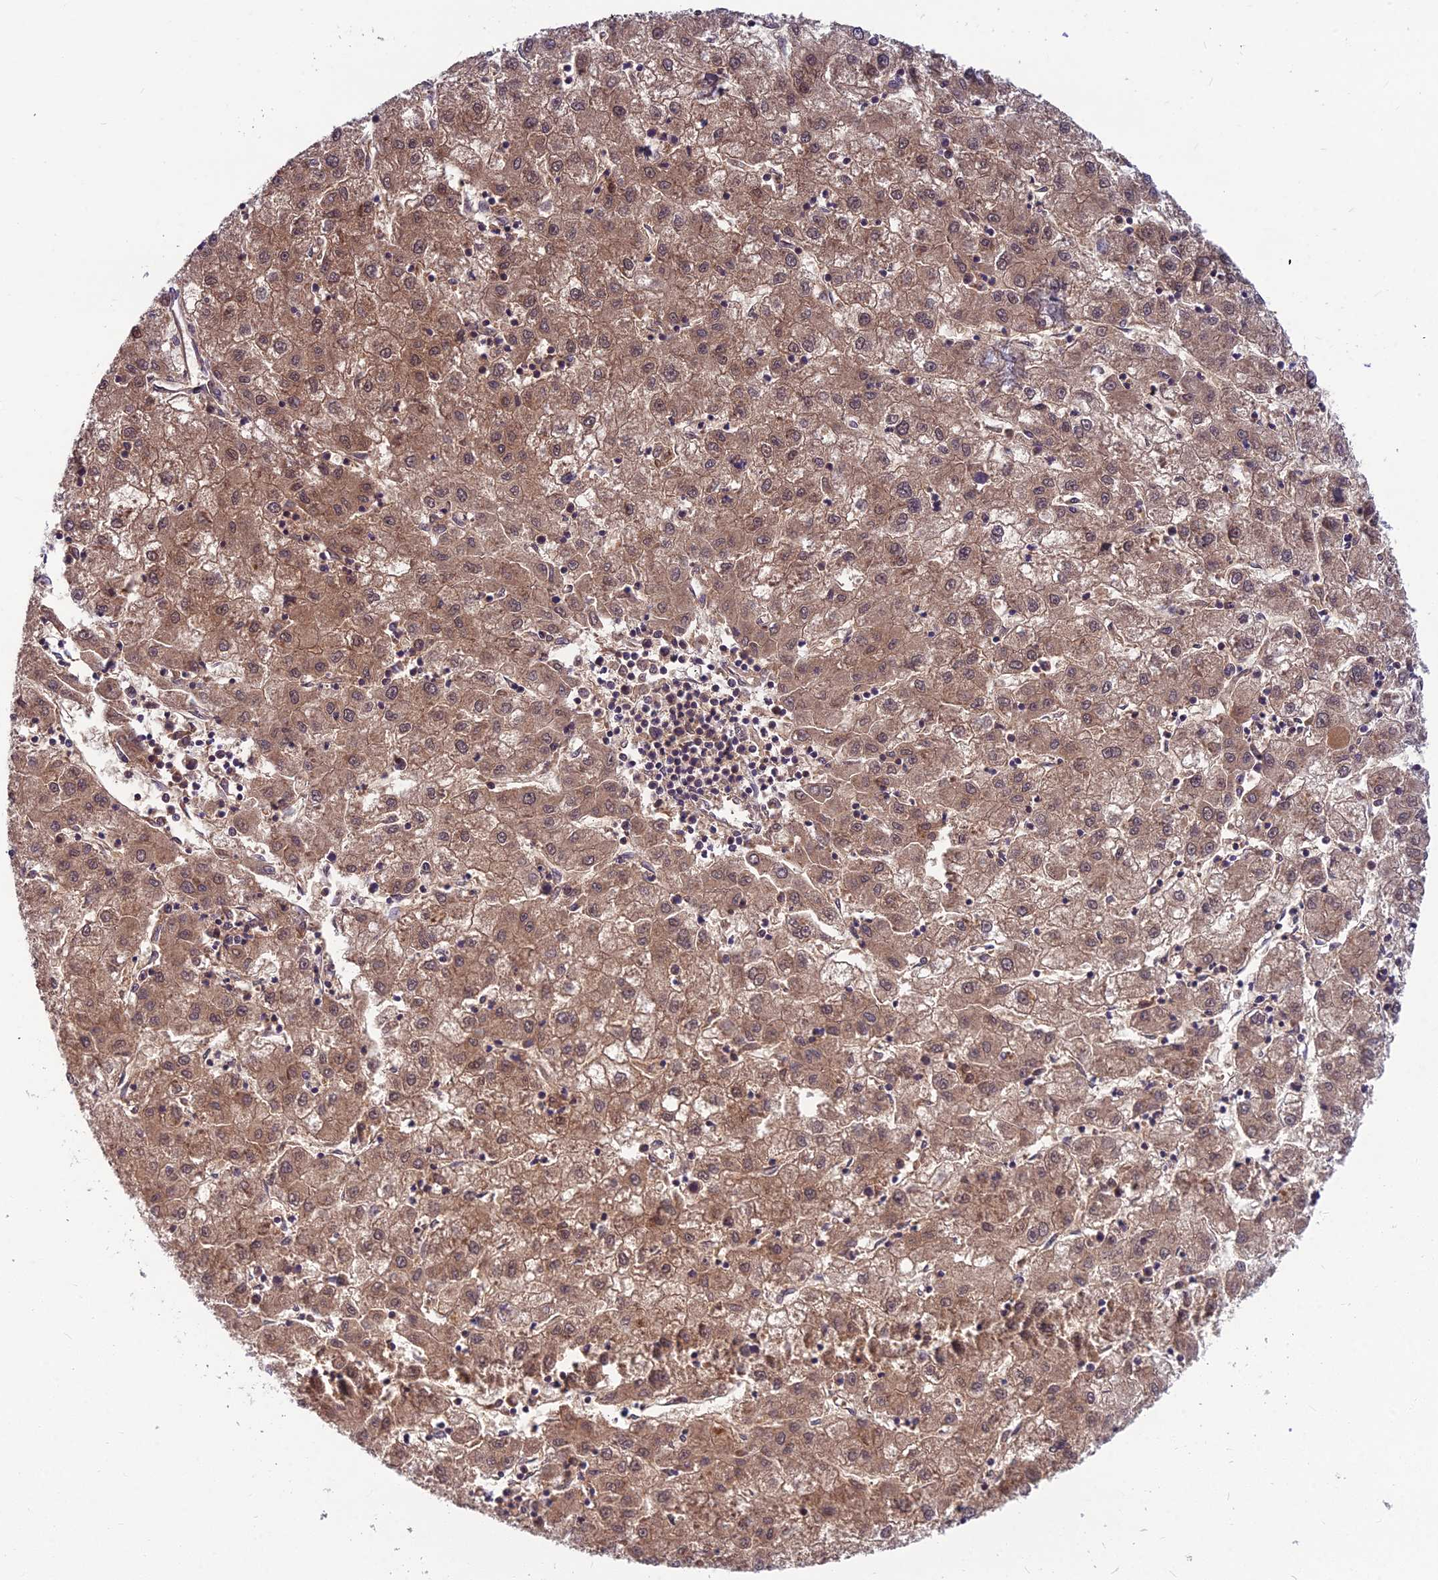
{"staining": {"intensity": "moderate", "quantity": ">75%", "location": "cytoplasmic/membranous,nuclear"}, "tissue": "liver cancer", "cell_type": "Tumor cells", "image_type": "cancer", "snomed": [{"axis": "morphology", "description": "Carcinoma, Hepatocellular, NOS"}, {"axis": "topography", "description": "Liver"}], "caption": "This is an image of immunohistochemistry staining of liver hepatocellular carcinoma, which shows moderate positivity in the cytoplasmic/membranous and nuclear of tumor cells.", "gene": "MVD", "patient": {"sex": "male", "age": 72}}